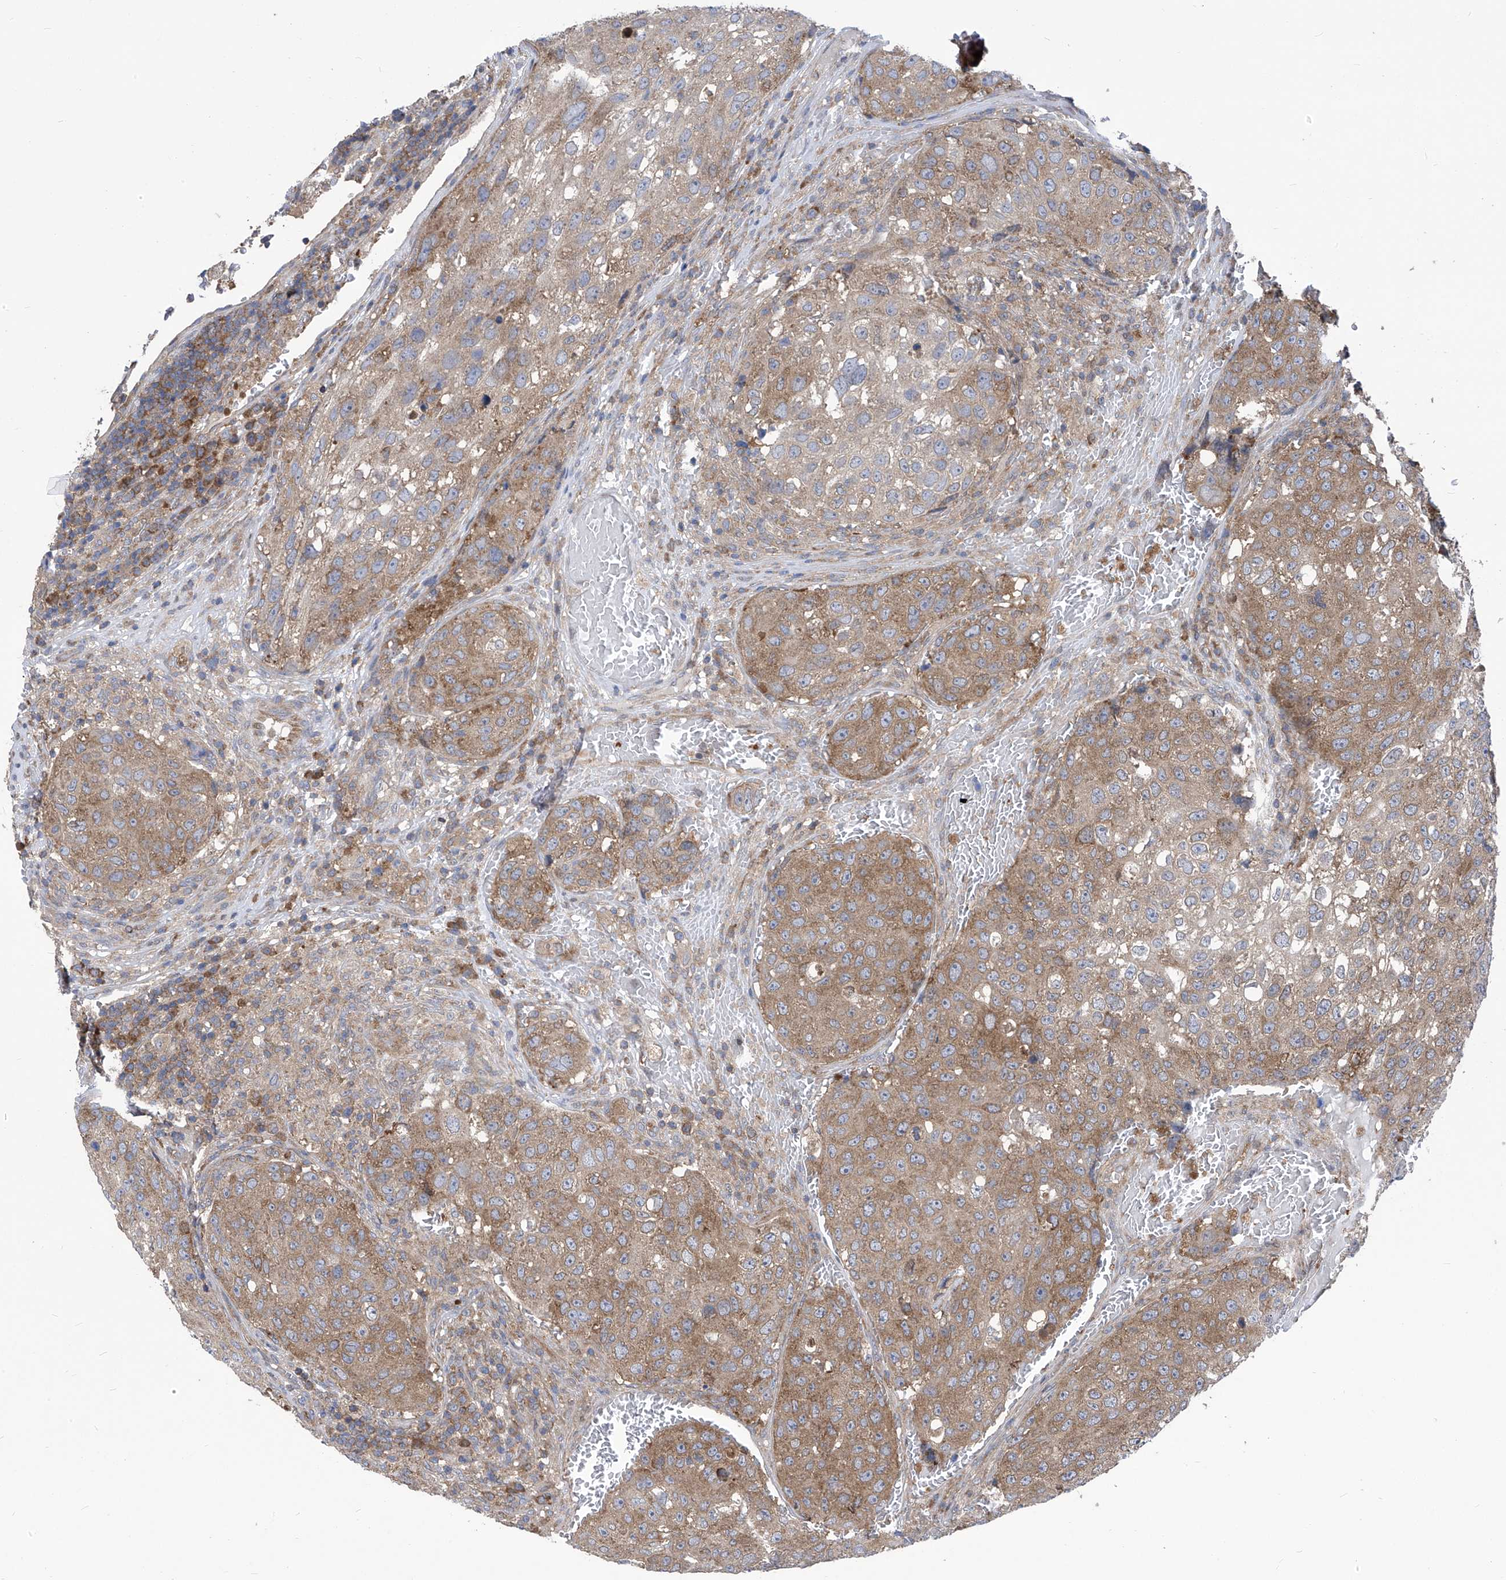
{"staining": {"intensity": "moderate", "quantity": "25%-75%", "location": "cytoplasmic/membranous"}, "tissue": "urothelial cancer", "cell_type": "Tumor cells", "image_type": "cancer", "snomed": [{"axis": "morphology", "description": "Urothelial carcinoma, High grade"}, {"axis": "topography", "description": "Lymph node"}, {"axis": "topography", "description": "Urinary bladder"}], "caption": "Protein analysis of urothelial cancer tissue demonstrates moderate cytoplasmic/membranous positivity in about 25%-75% of tumor cells. The staining was performed using DAB to visualize the protein expression in brown, while the nuclei were stained in blue with hematoxylin (Magnification: 20x).", "gene": "EIF3M", "patient": {"sex": "male", "age": 51}}